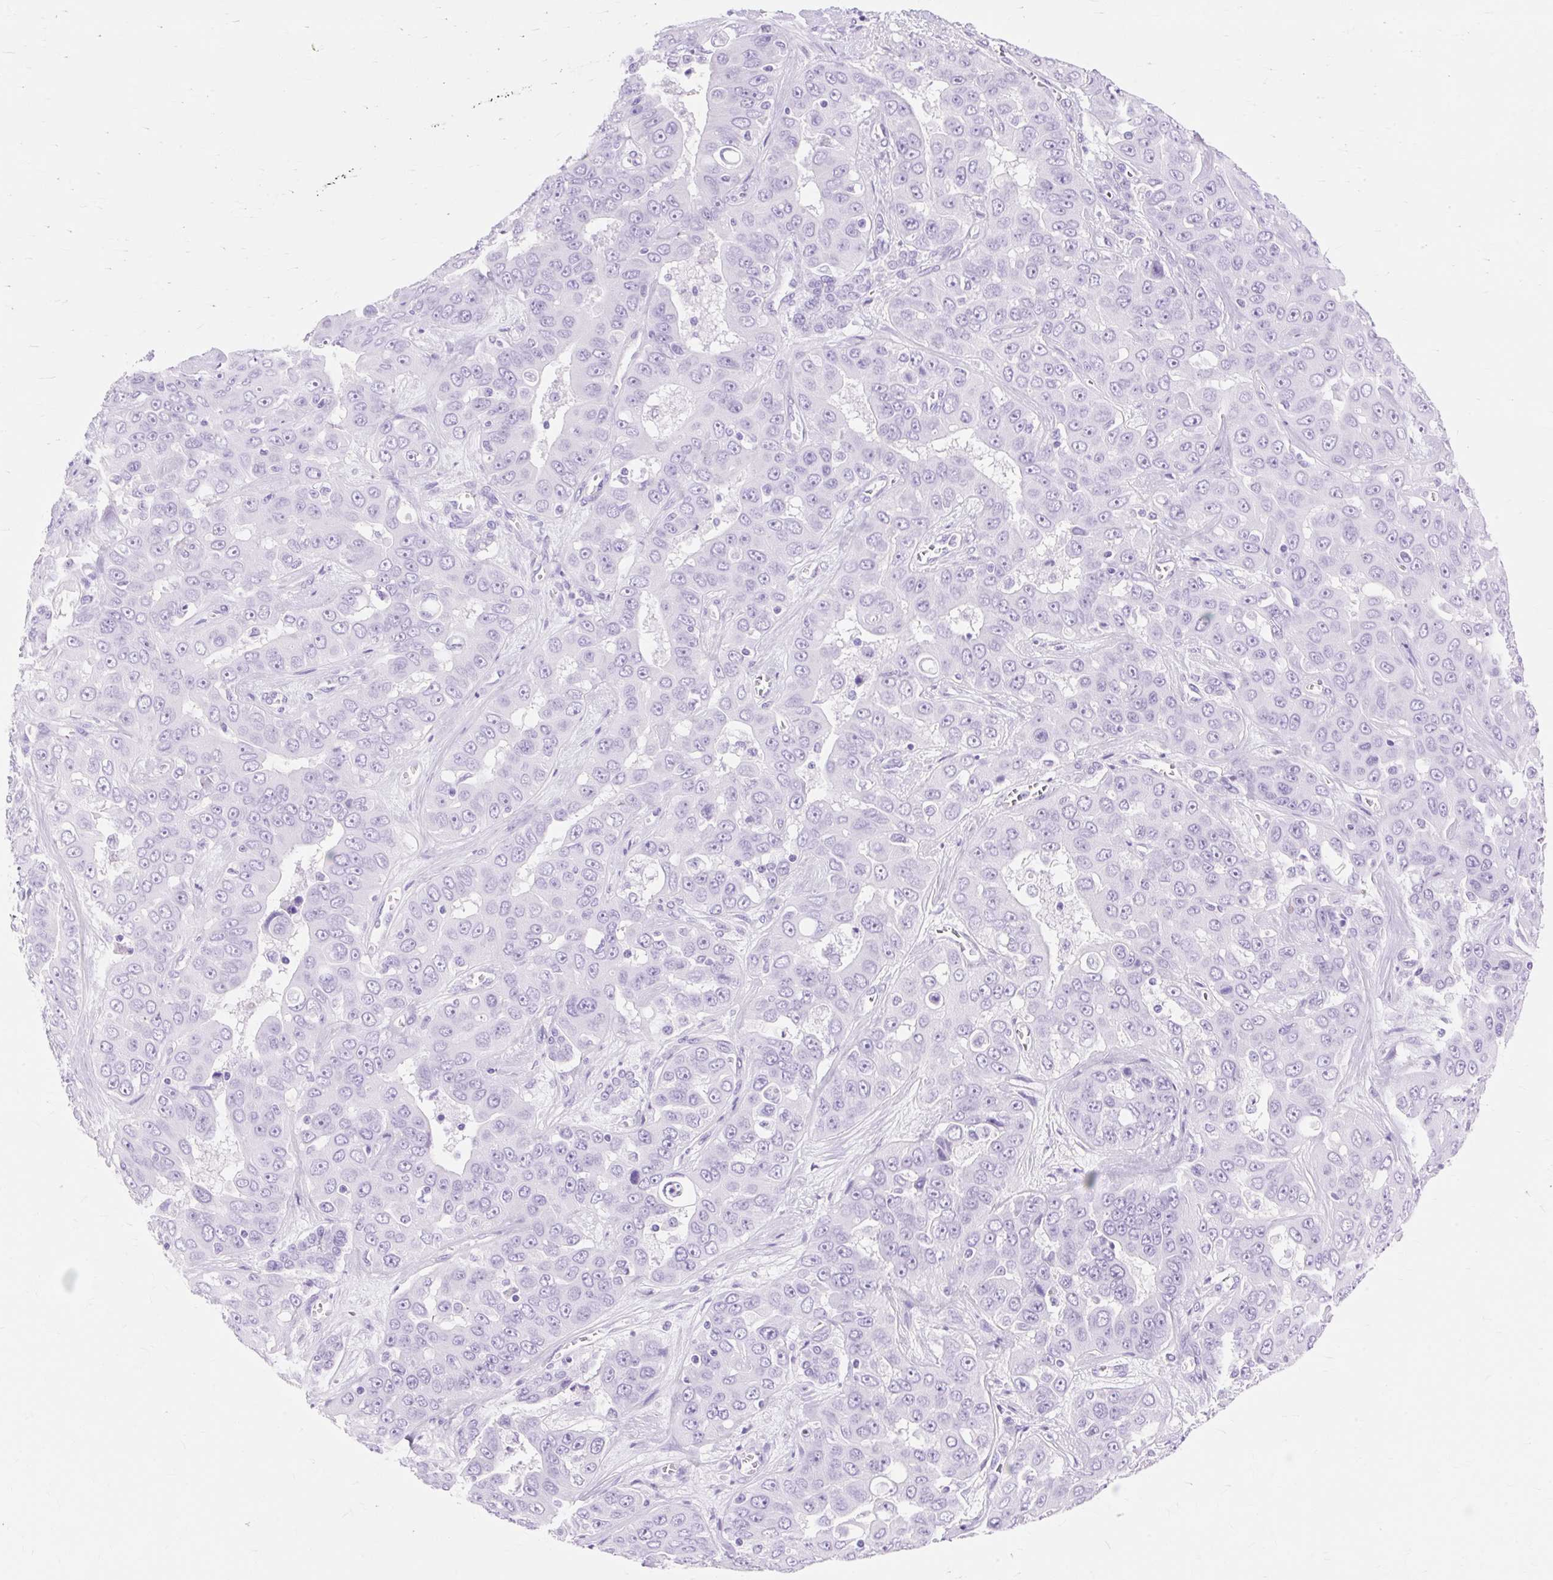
{"staining": {"intensity": "negative", "quantity": "none", "location": "none"}, "tissue": "liver cancer", "cell_type": "Tumor cells", "image_type": "cancer", "snomed": [{"axis": "morphology", "description": "Cholangiocarcinoma"}, {"axis": "topography", "description": "Liver"}], "caption": "Human liver cancer stained for a protein using immunohistochemistry (IHC) shows no positivity in tumor cells.", "gene": "MBP", "patient": {"sex": "female", "age": 52}}